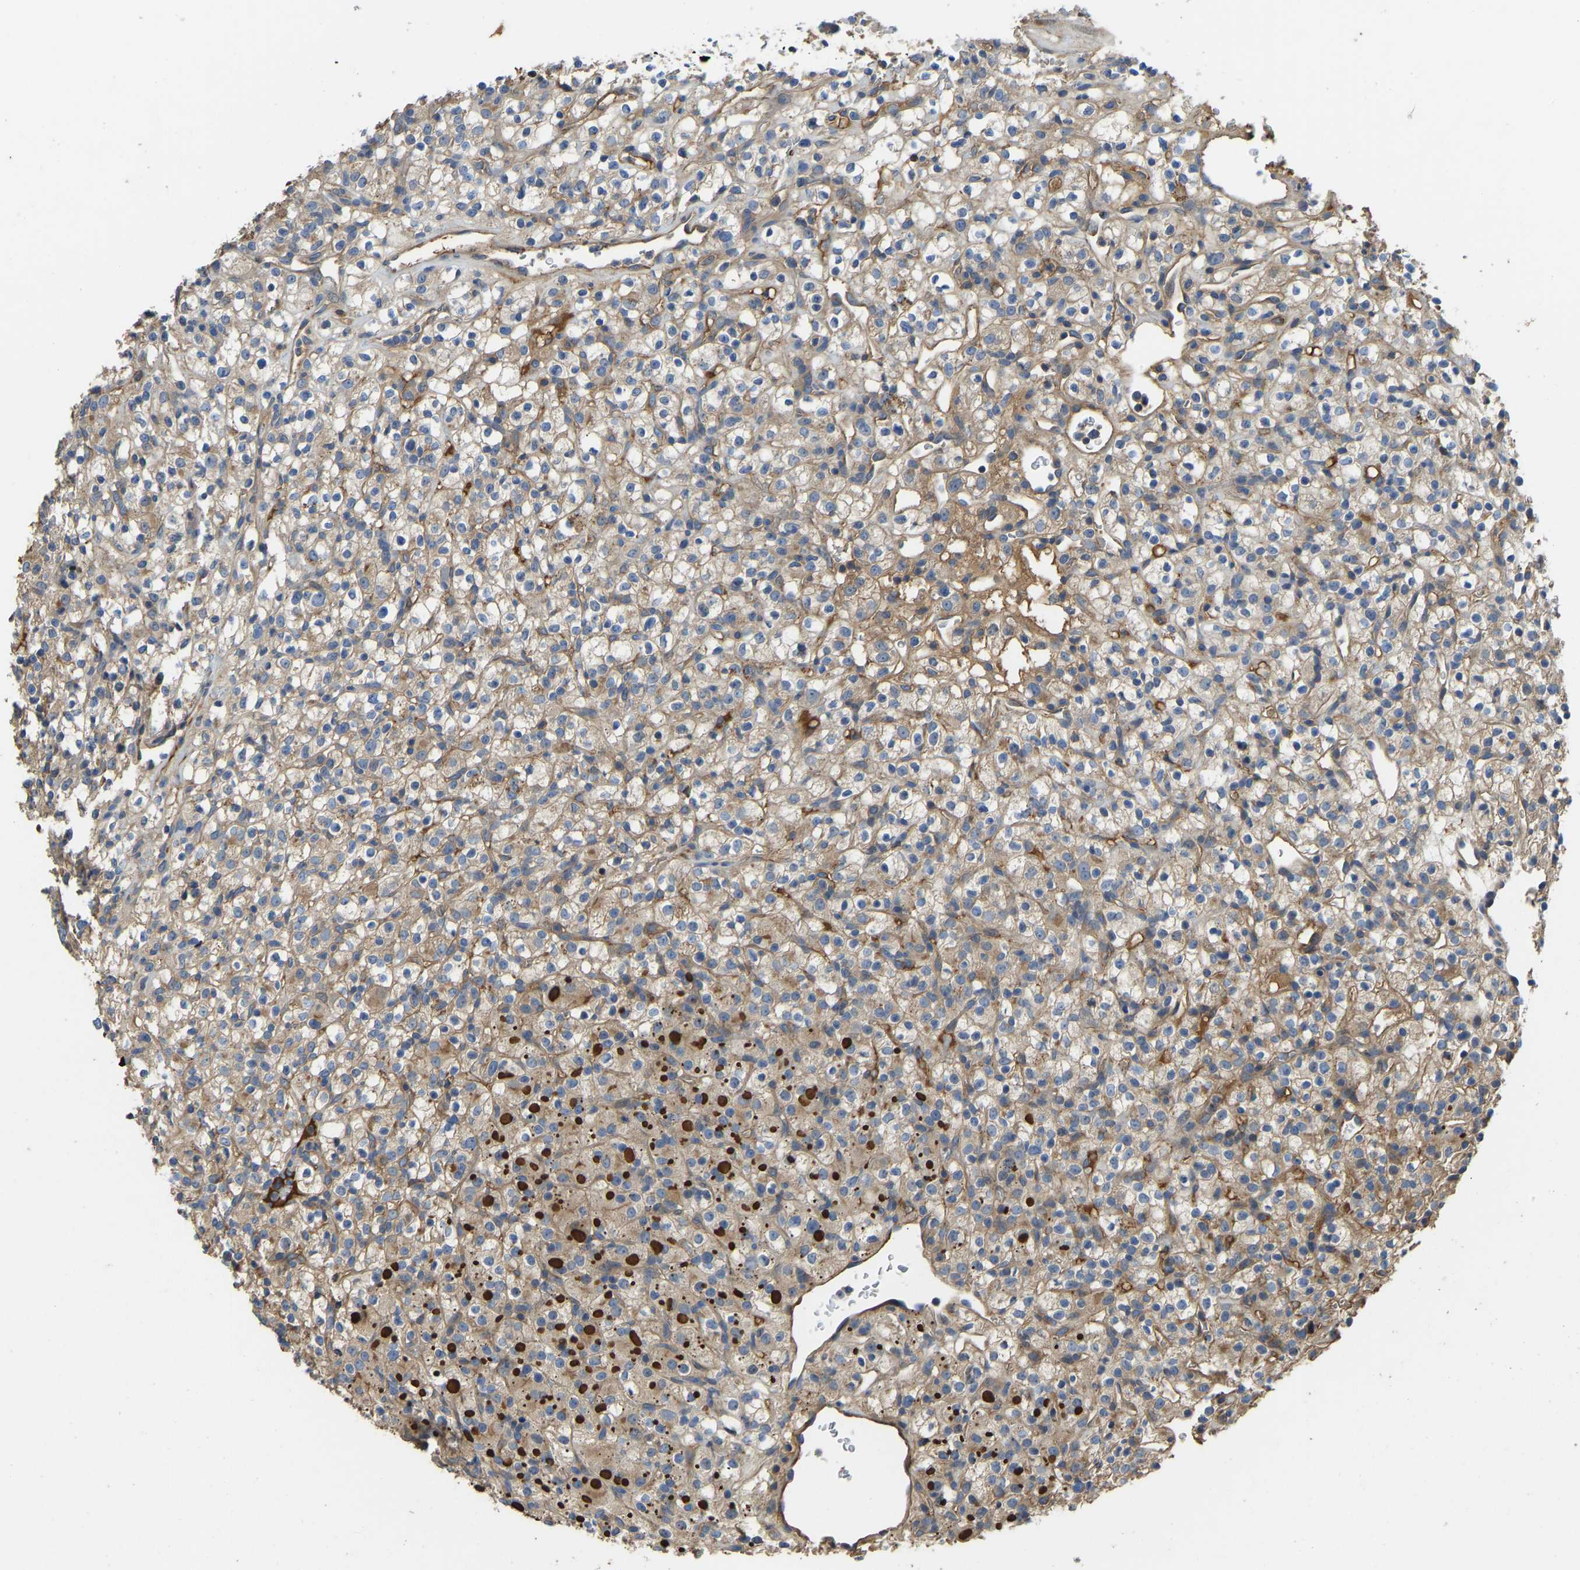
{"staining": {"intensity": "weak", "quantity": ">75%", "location": "cytoplasmic/membranous"}, "tissue": "renal cancer", "cell_type": "Tumor cells", "image_type": "cancer", "snomed": [{"axis": "morphology", "description": "Normal tissue, NOS"}, {"axis": "morphology", "description": "Adenocarcinoma, NOS"}, {"axis": "topography", "description": "Kidney"}], "caption": "An IHC image of tumor tissue is shown. Protein staining in brown highlights weak cytoplasmic/membranous positivity in adenocarcinoma (renal) within tumor cells.", "gene": "VCPKMT", "patient": {"sex": "female", "age": 72}}